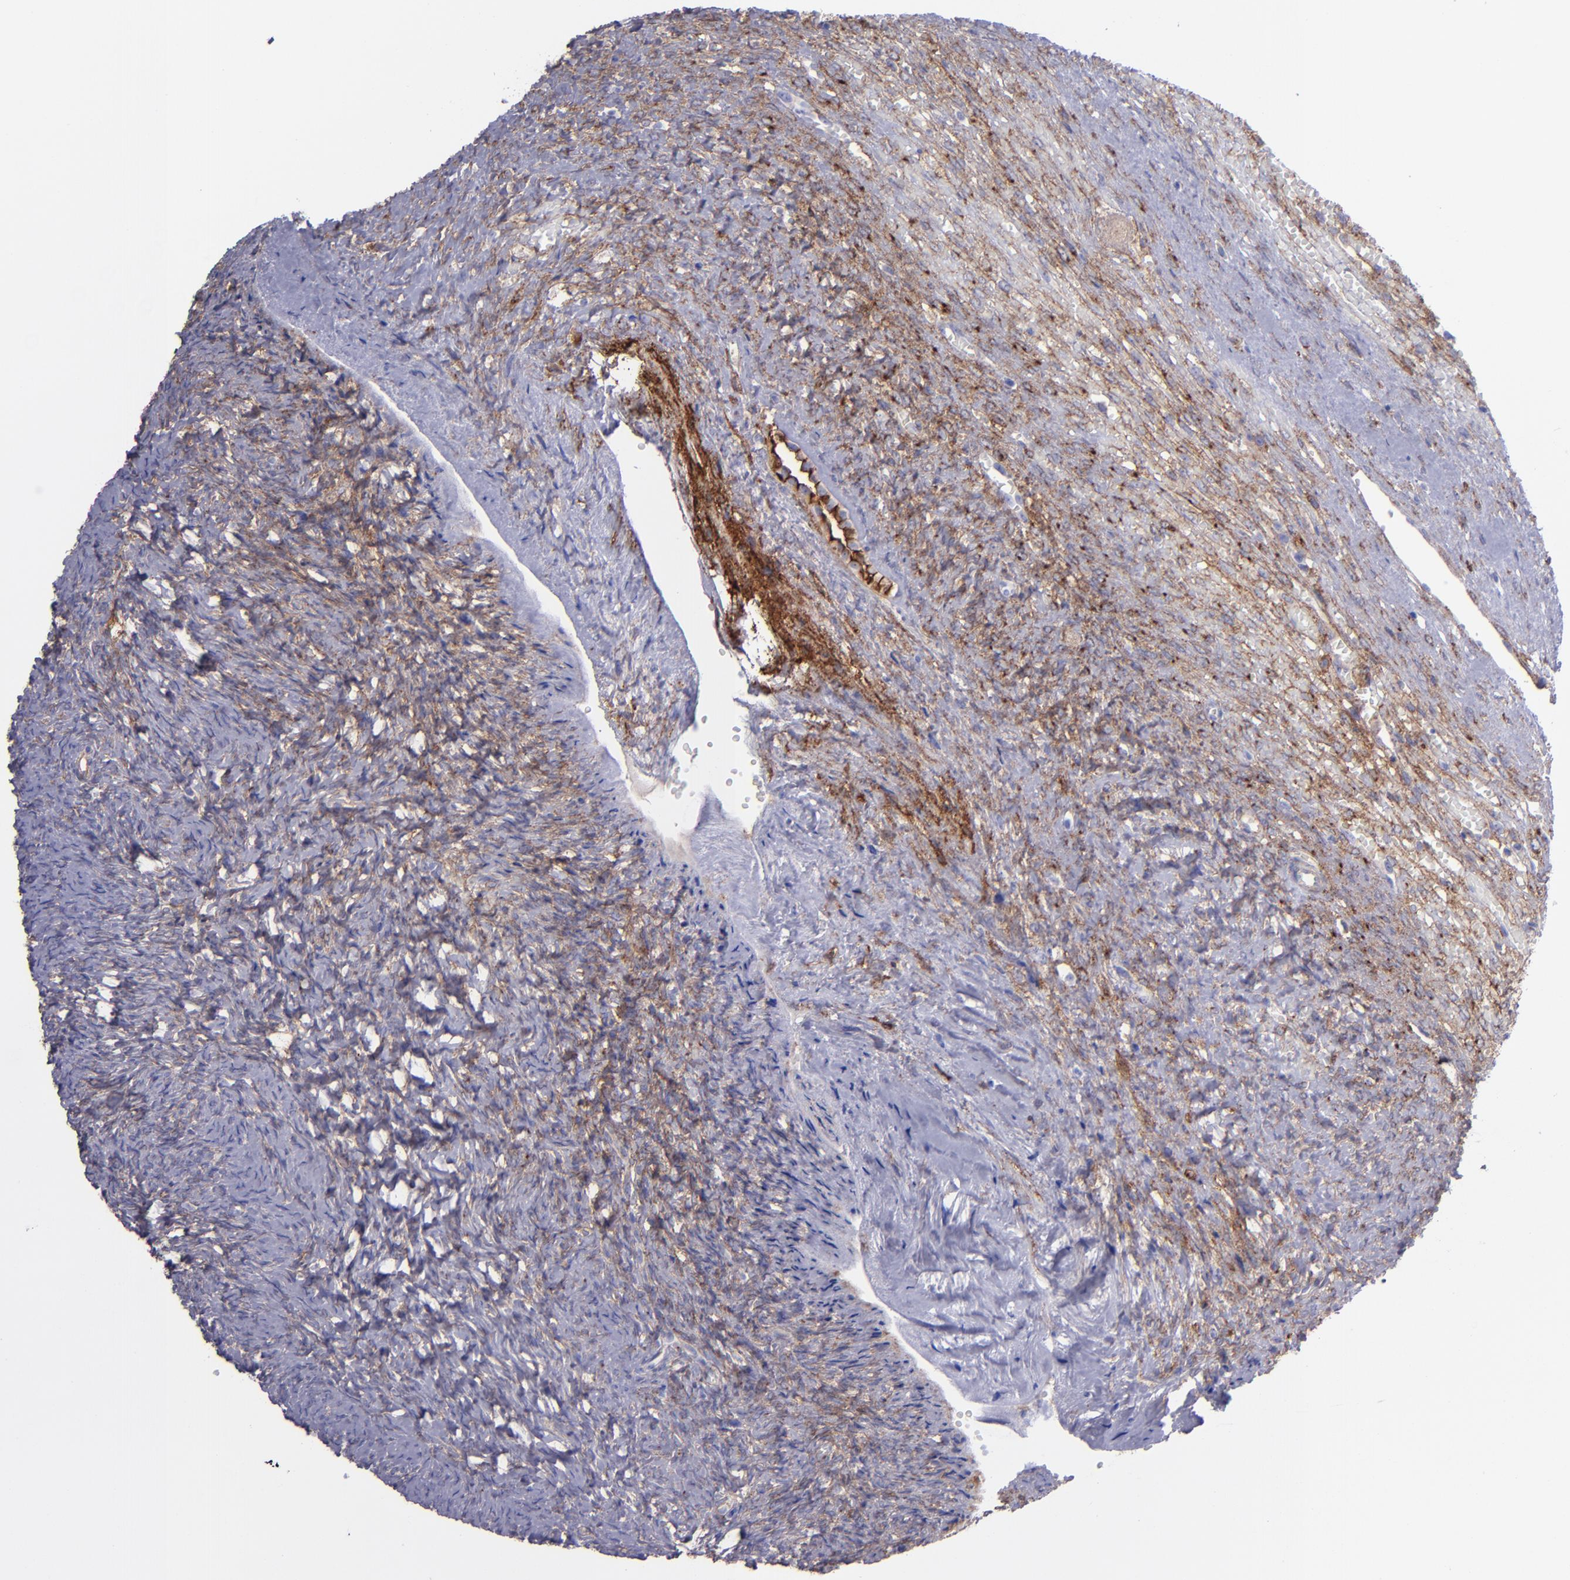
{"staining": {"intensity": "moderate", "quantity": "25%-75%", "location": "cytoplasmic/membranous"}, "tissue": "ovary", "cell_type": "Ovarian stroma cells", "image_type": "normal", "snomed": [{"axis": "morphology", "description": "Normal tissue, NOS"}, {"axis": "topography", "description": "Ovary"}], "caption": "Protein expression by immunohistochemistry (IHC) demonstrates moderate cytoplasmic/membranous staining in about 25%-75% of ovarian stroma cells in benign ovary. (DAB (3,3'-diaminobenzidine) IHC with brightfield microscopy, high magnification).", "gene": "ITGAV", "patient": {"sex": "female", "age": 56}}